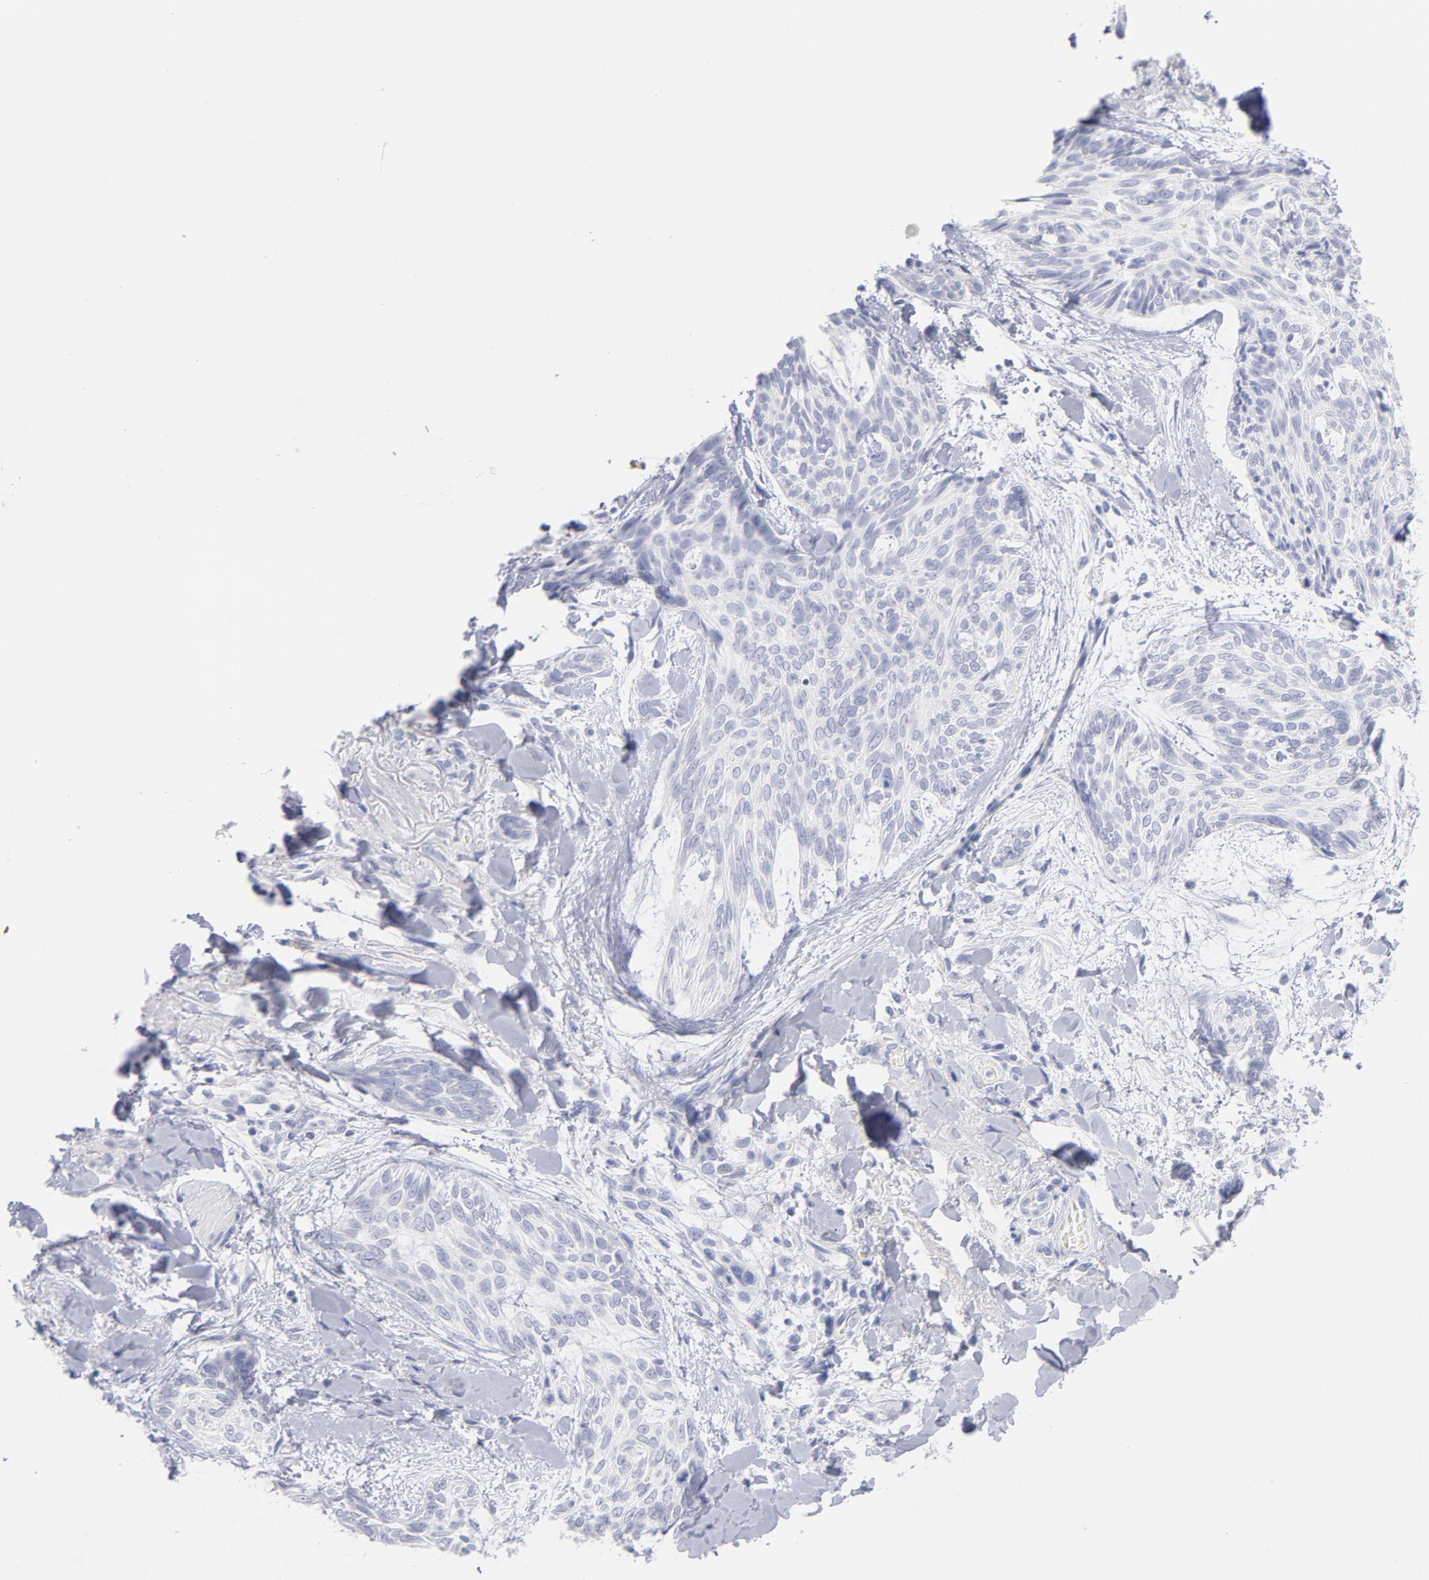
{"staining": {"intensity": "negative", "quantity": "none", "location": "none"}, "tissue": "skin cancer", "cell_type": "Tumor cells", "image_type": "cancer", "snomed": [{"axis": "morphology", "description": "Normal tissue, NOS"}, {"axis": "morphology", "description": "Basal cell carcinoma"}, {"axis": "topography", "description": "Skin"}], "caption": "There is no significant positivity in tumor cells of skin basal cell carcinoma.", "gene": "SCGN", "patient": {"sex": "female", "age": 71}}